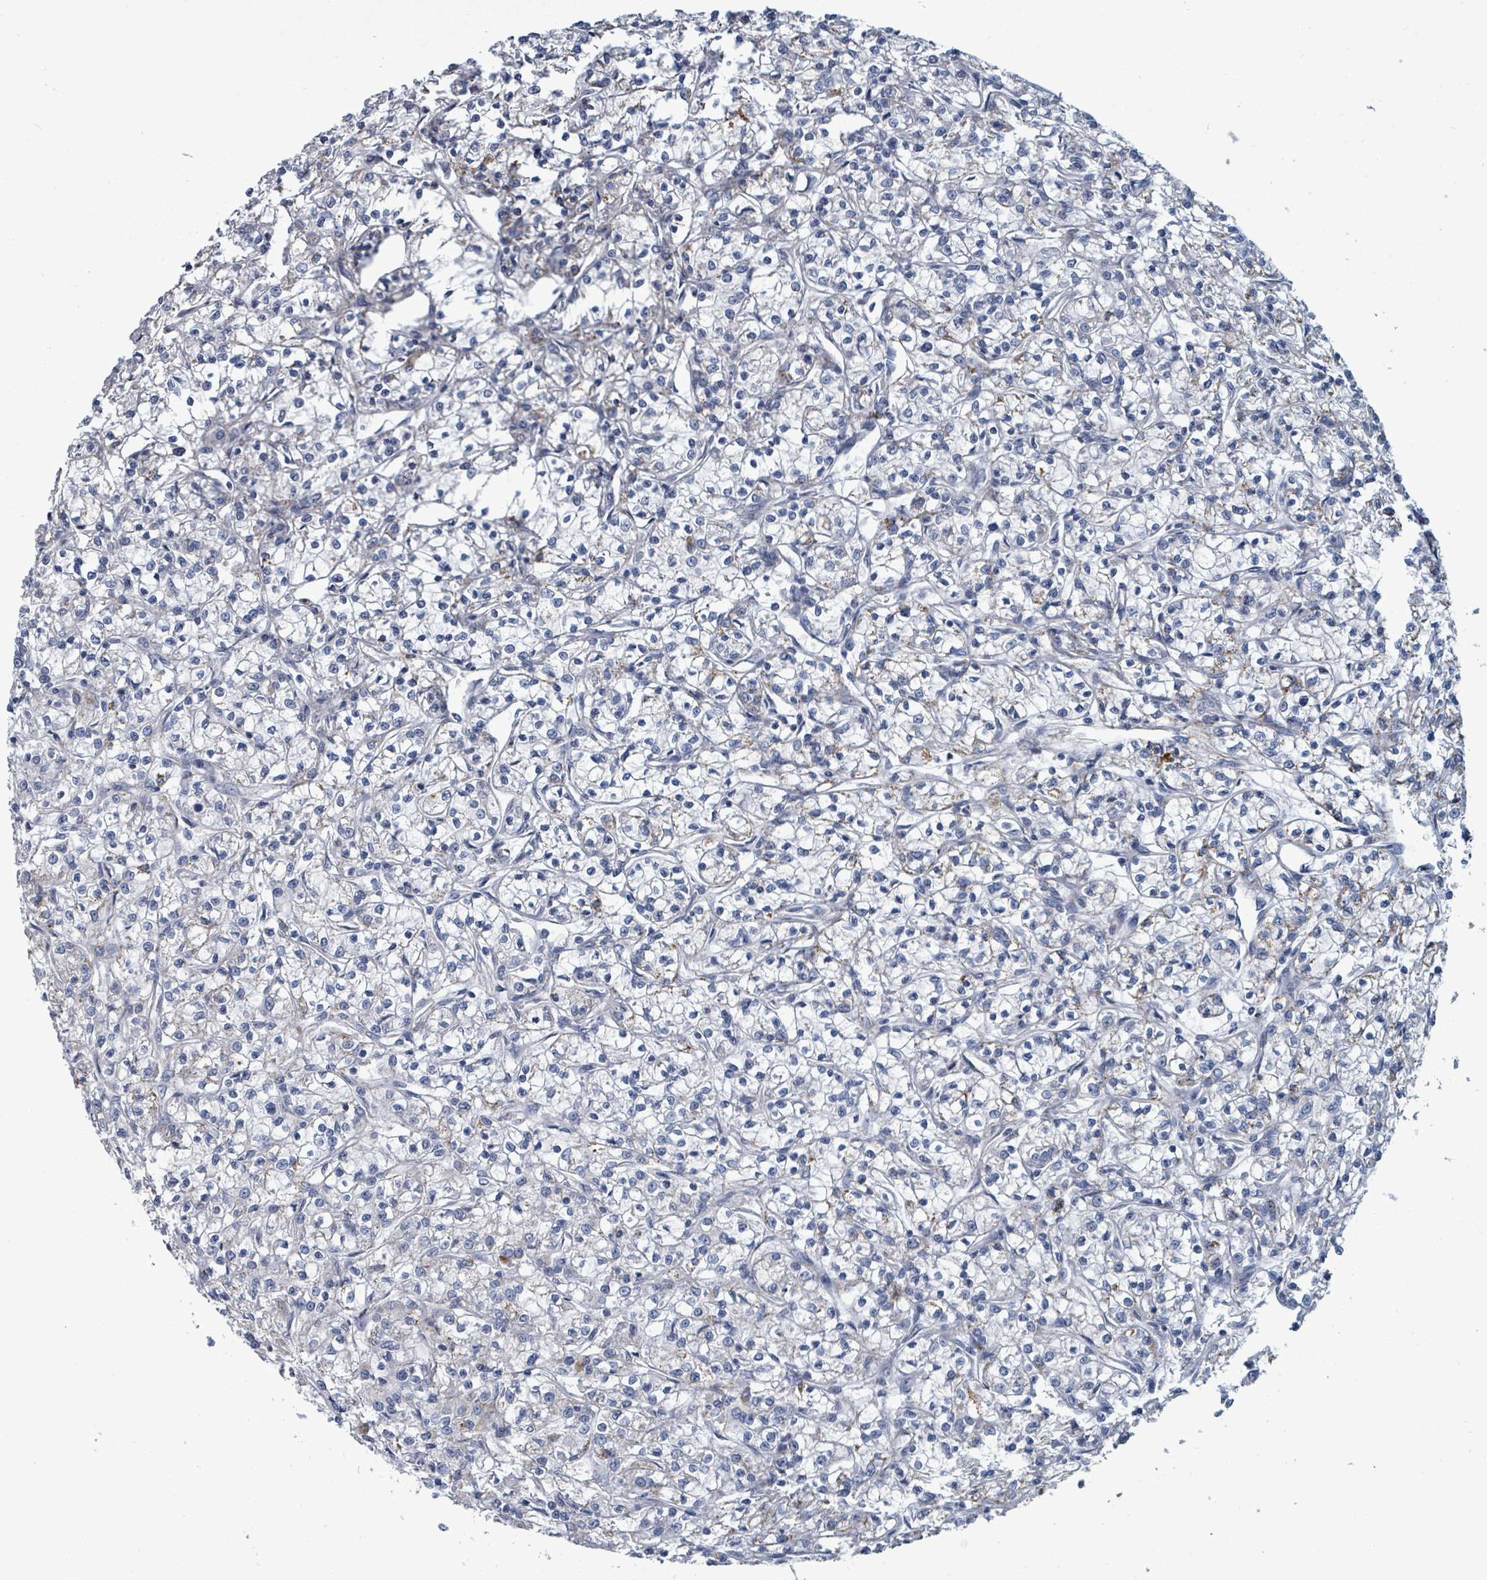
{"staining": {"intensity": "negative", "quantity": "none", "location": "none"}, "tissue": "renal cancer", "cell_type": "Tumor cells", "image_type": "cancer", "snomed": [{"axis": "morphology", "description": "Adenocarcinoma, NOS"}, {"axis": "topography", "description": "Kidney"}], "caption": "Tumor cells are negative for brown protein staining in renal cancer.", "gene": "TRDMT1", "patient": {"sex": "female", "age": 59}}